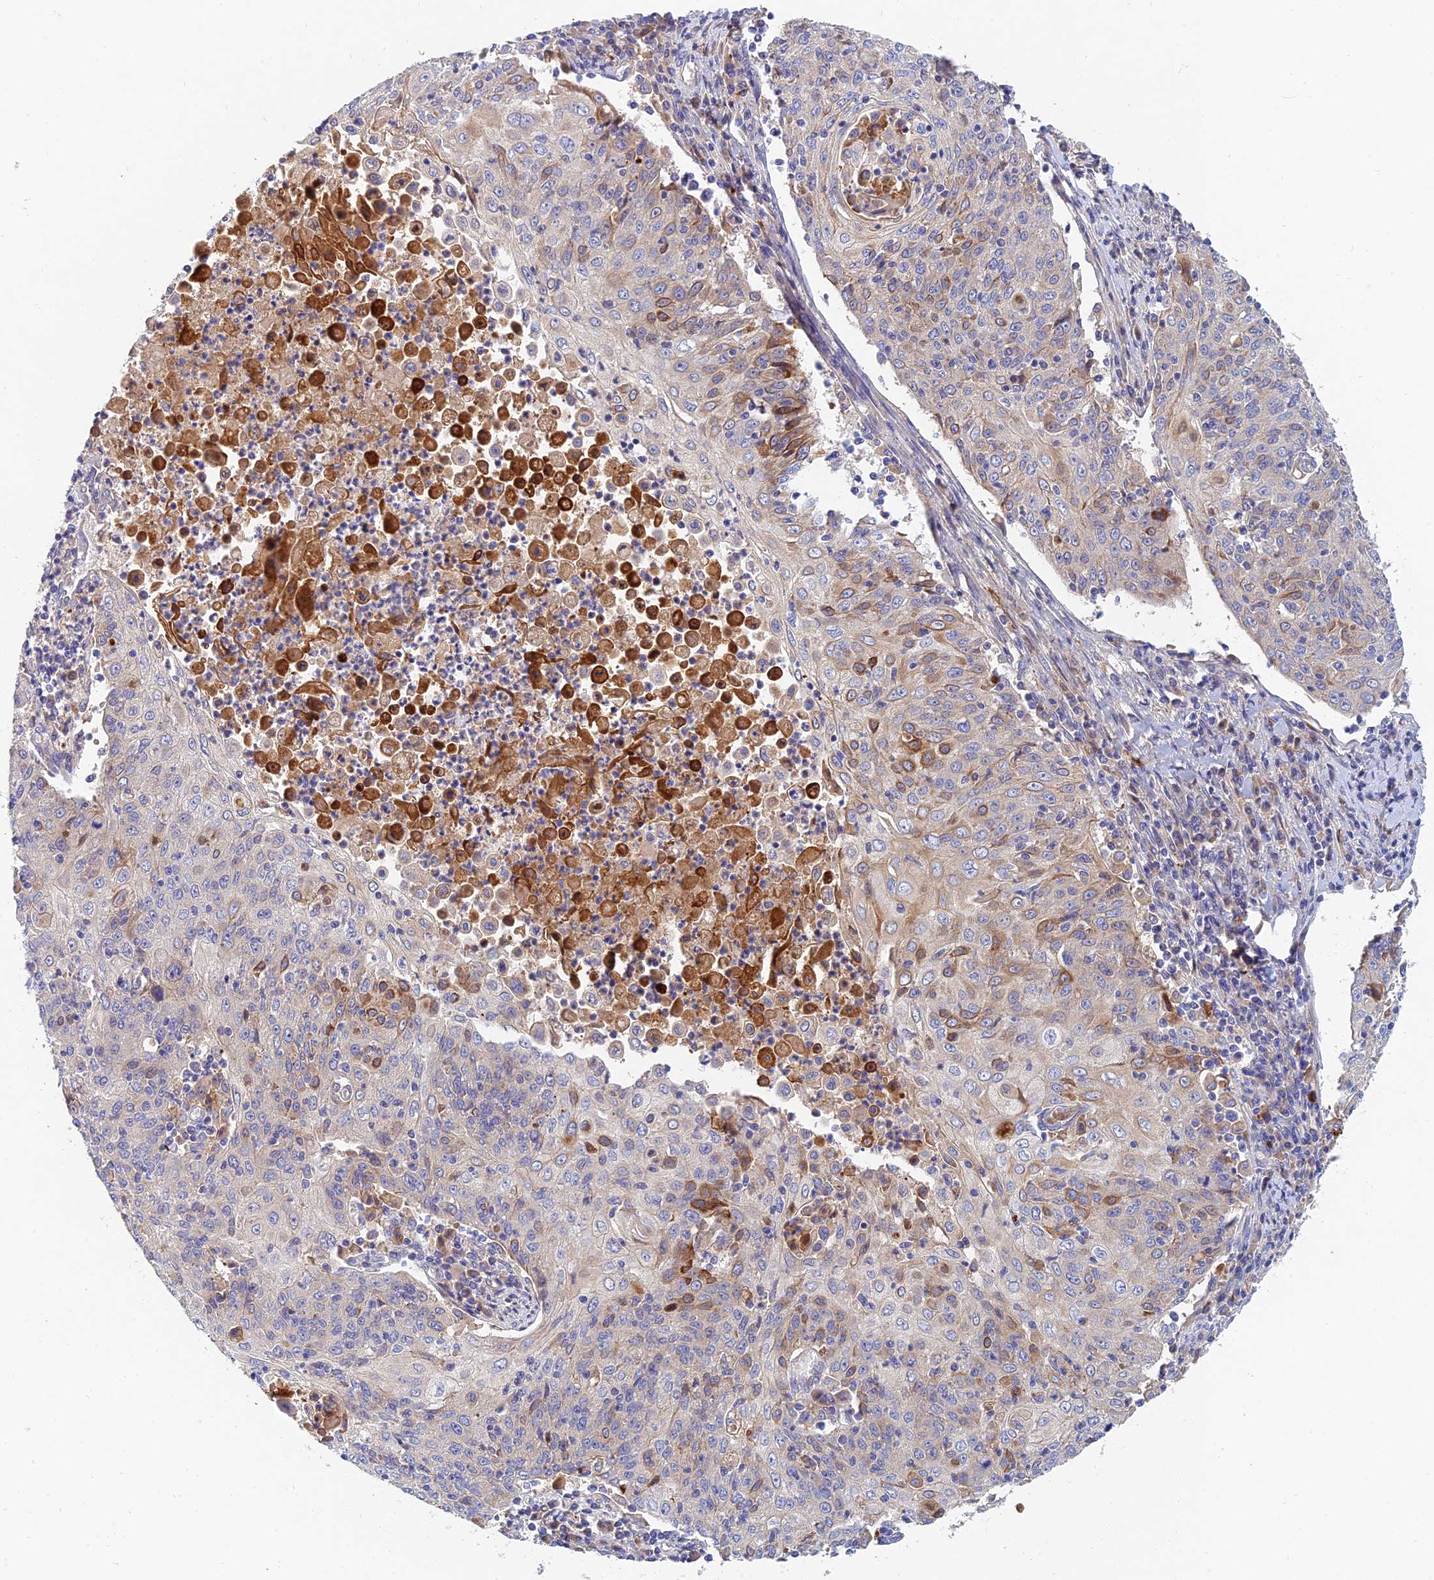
{"staining": {"intensity": "moderate", "quantity": "<25%", "location": "cytoplasmic/membranous"}, "tissue": "cervical cancer", "cell_type": "Tumor cells", "image_type": "cancer", "snomed": [{"axis": "morphology", "description": "Squamous cell carcinoma, NOS"}, {"axis": "topography", "description": "Cervix"}], "caption": "A high-resolution histopathology image shows immunohistochemistry staining of cervical cancer (squamous cell carcinoma), which displays moderate cytoplasmic/membranous expression in approximately <25% of tumor cells.", "gene": "MROH1", "patient": {"sex": "female", "age": 48}}